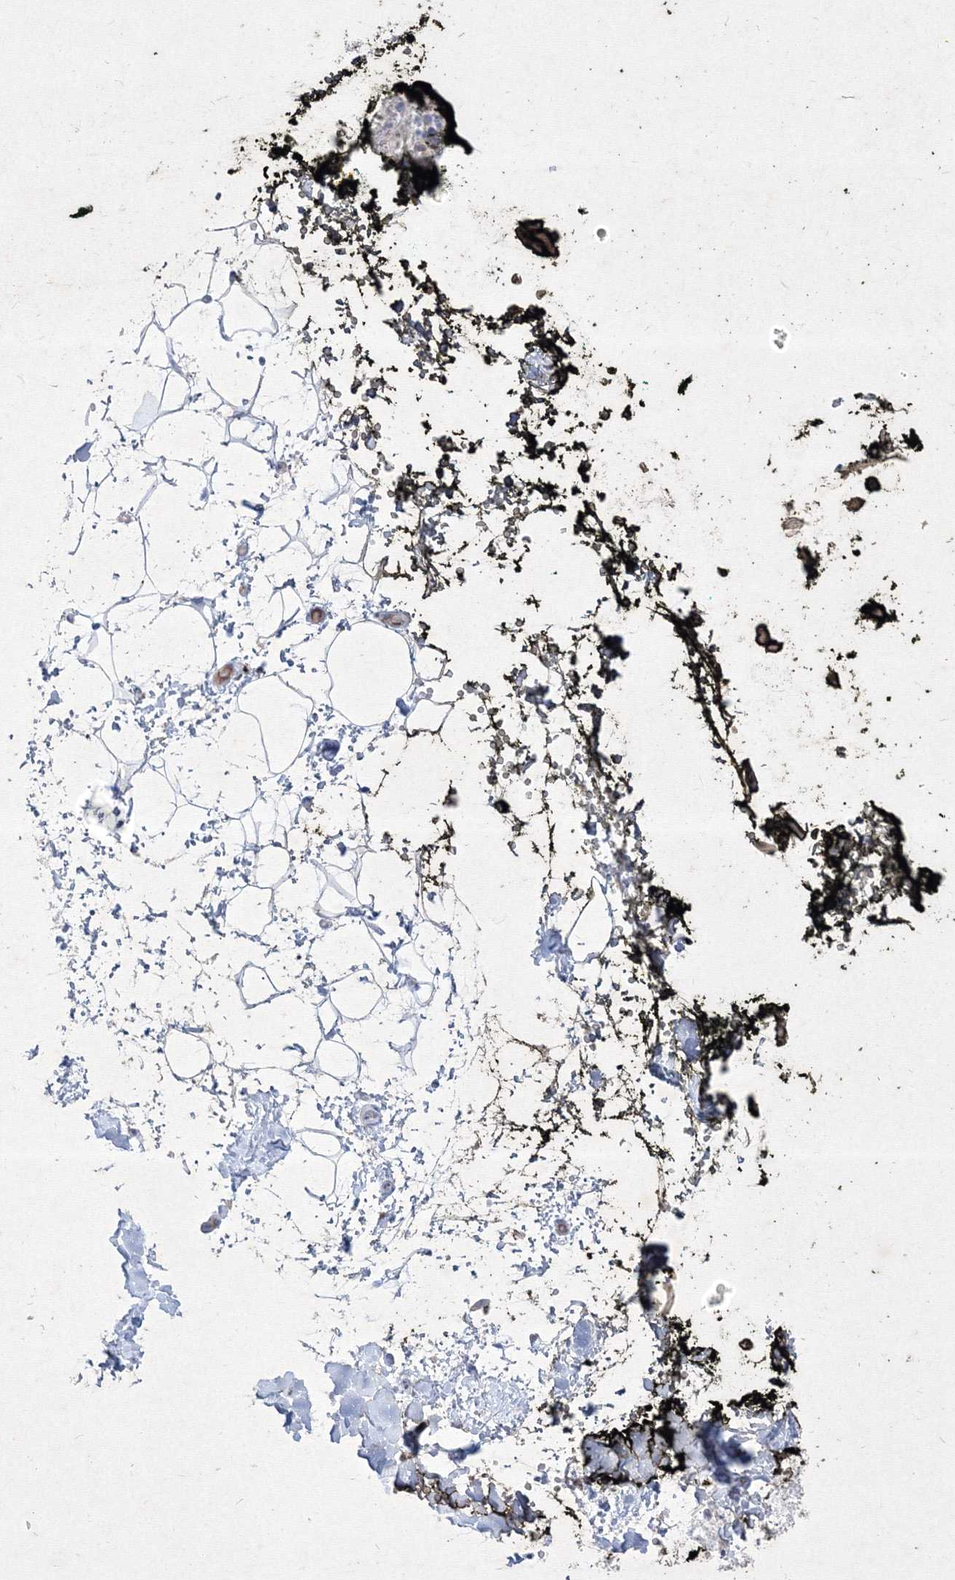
{"staining": {"intensity": "negative", "quantity": "none", "location": "none"}, "tissue": "adipose tissue", "cell_type": "Adipocytes", "image_type": "normal", "snomed": [{"axis": "morphology", "description": "Normal tissue, NOS"}, {"axis": "morphology", "description": "Adenocarcinoma, NOS"}, {"axis": "topography", "description": "Pancreas"}, {"axis": "topography", "description": "Peripheral nerve tissue"}], "caption": "Adipose tissue stained for a protein using immunohistochemistry (IHC) shows no positivity adipocytes.", "gene": "TMEM139", "patient": {"sex": "male", "age": 59}}